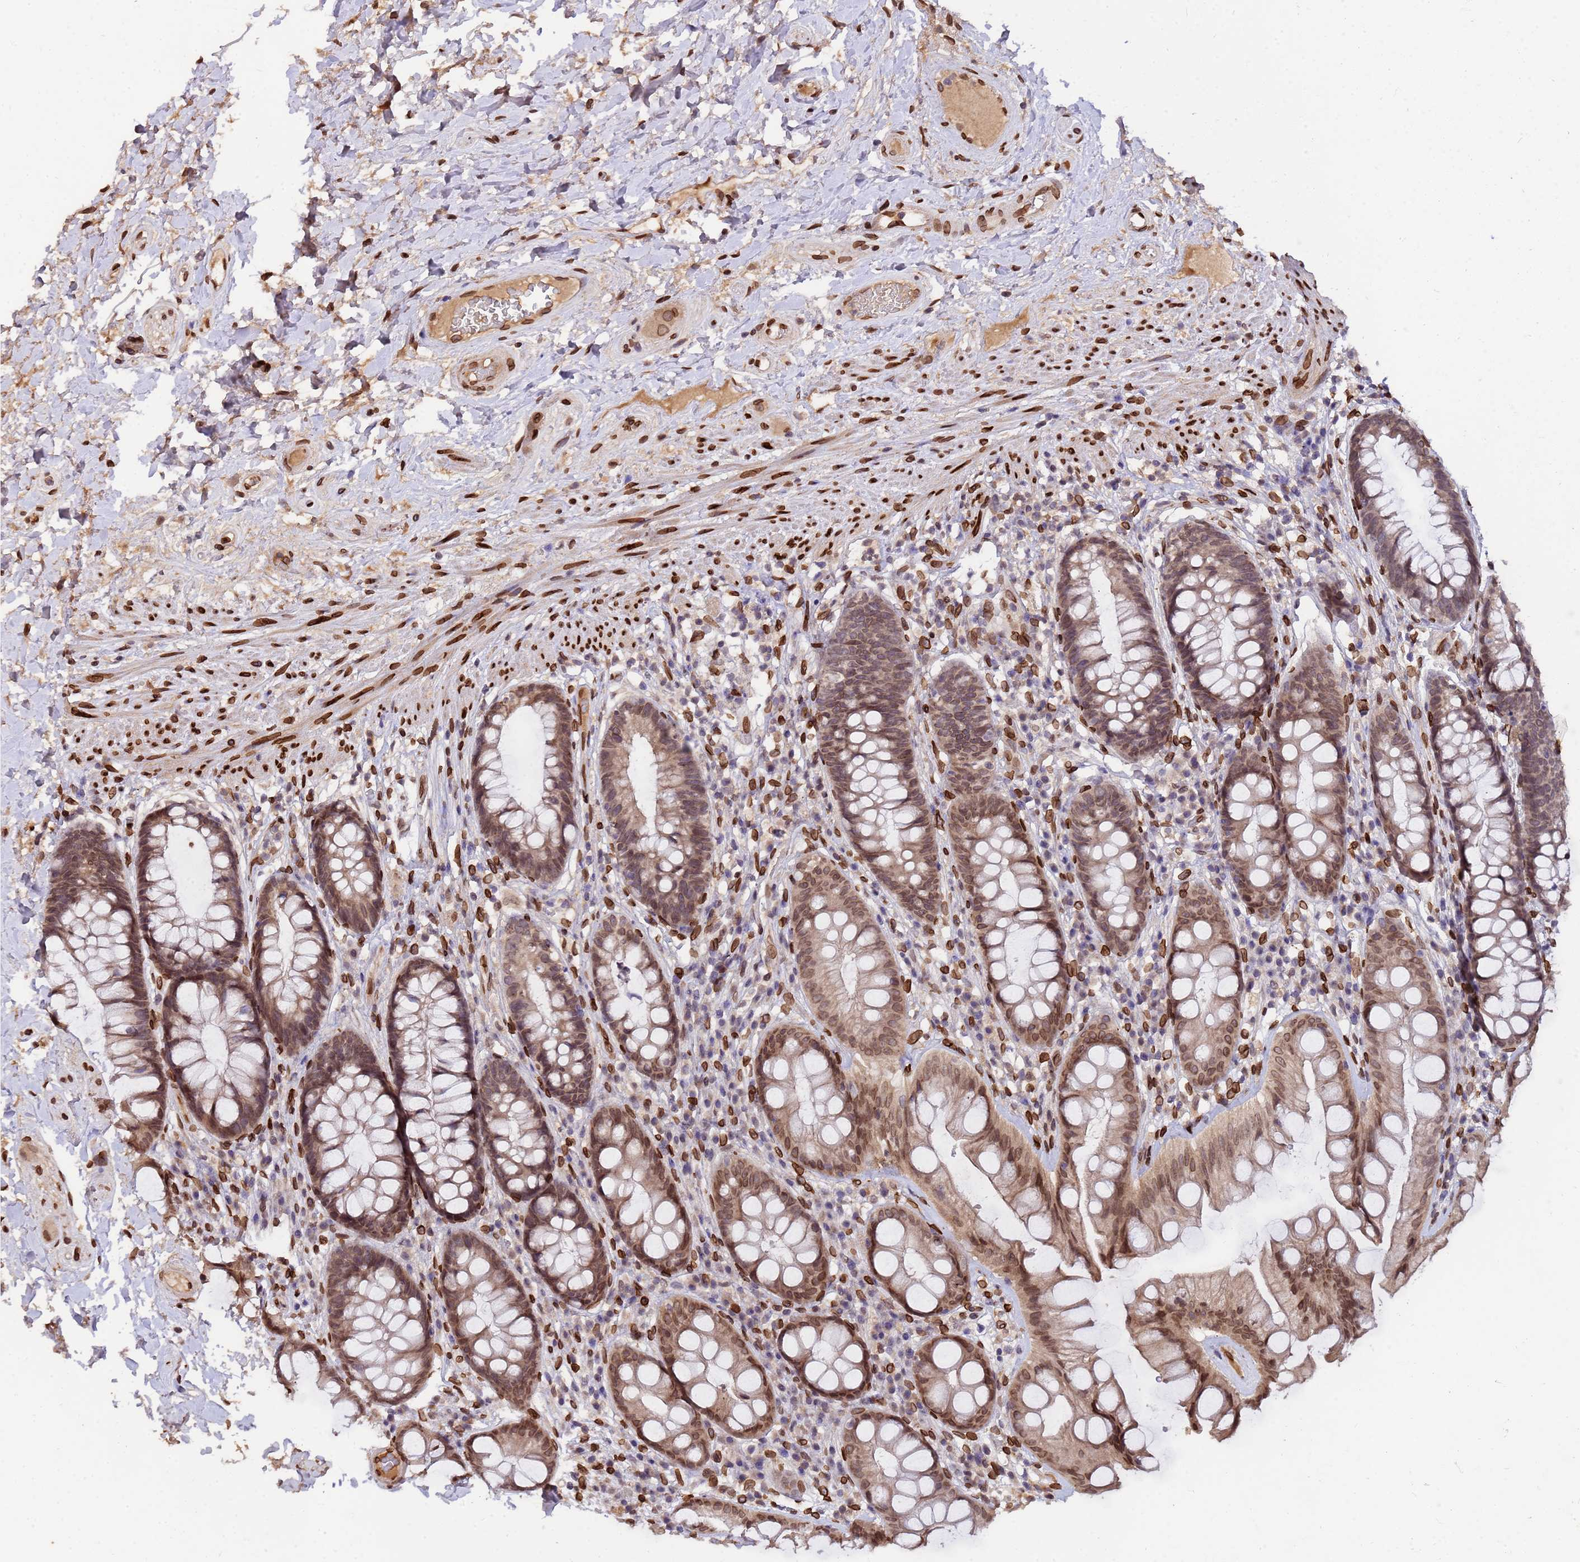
{"staining": {"intensity": "moderate", "quantity": ">75%", "location": "cytoplasmic/membranous,nuclear"}, "tissue": "rectum", "cell_type": "Glandular cells", "image_type": "normal", "snomed": [{"axis": "morphology", "description": "Normal tissue, NOS"}, {"axis": "topography", "description": "Rectum"}], "caption": "Protein expression analysis of normal rectum displays moderate cytoplasmic/membranous,nuclear expression in about >75% of glandular cells.", "gene": "GPR135", "patient": {"sex": "male", "age": 74}}